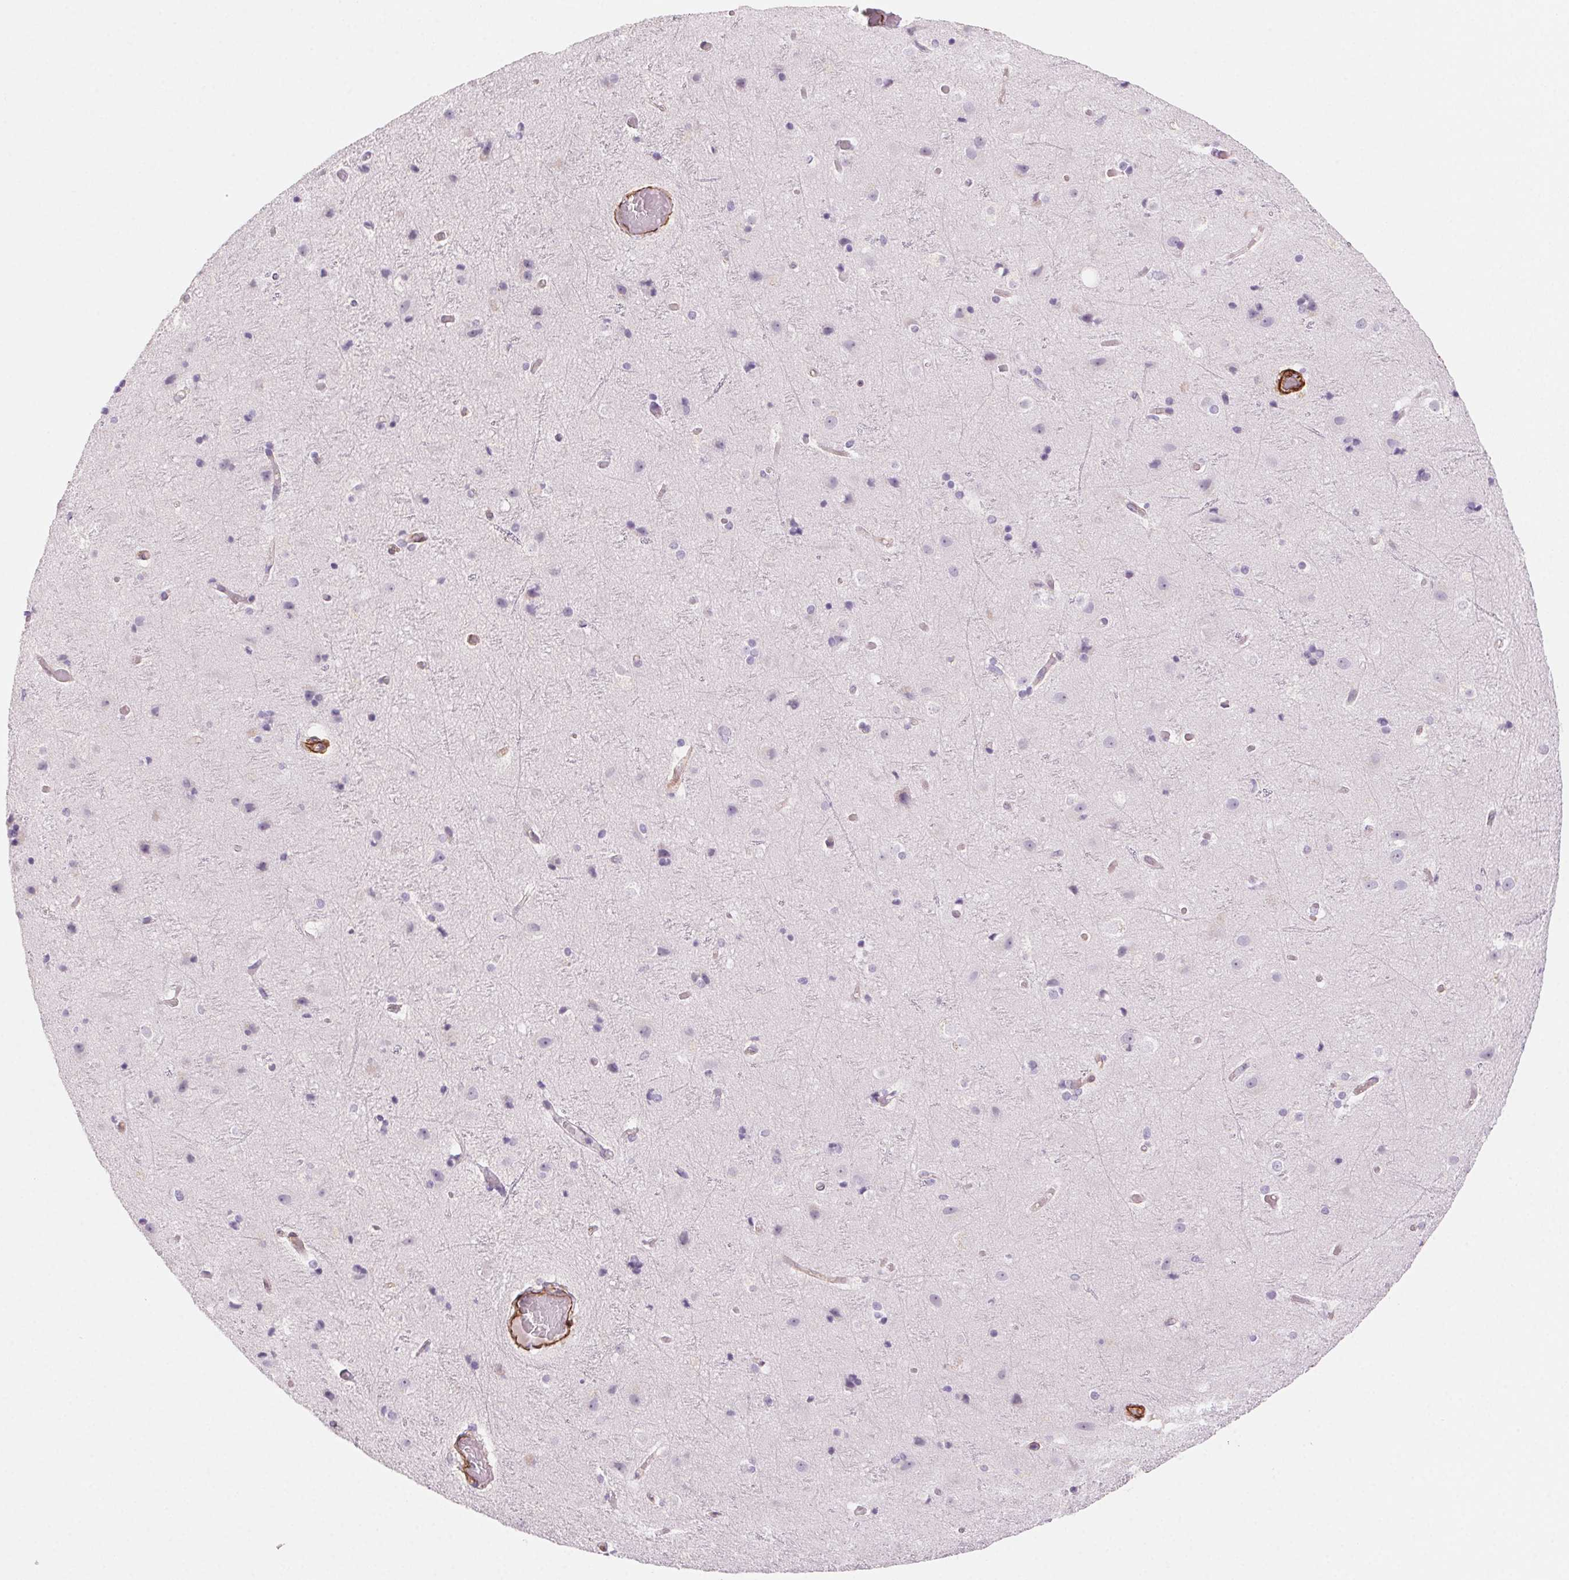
{"staining": {"intensity": "strong", "quantity": "<25%", "location": "cytoplasmic/membranous"}, "tissue": "cerebral cortex", "cell_type": "Endothelial cells", "image_type": "normal", "snomed": [{"axis": "morphology", "description": "Normal tissue, NOS"}, {"axis": "topography", "description": "Cerebral cortex"}], "caption": "Immunohistochemistry image of unremarkable human cerebral cortex stained for a protein (brown), which exhibits medium levels of strong cytoplasmic/membranous staining in about <25% of endothelial cells.", "gene": "GPX8", "patient": {"sex": "female", "age": 52}}